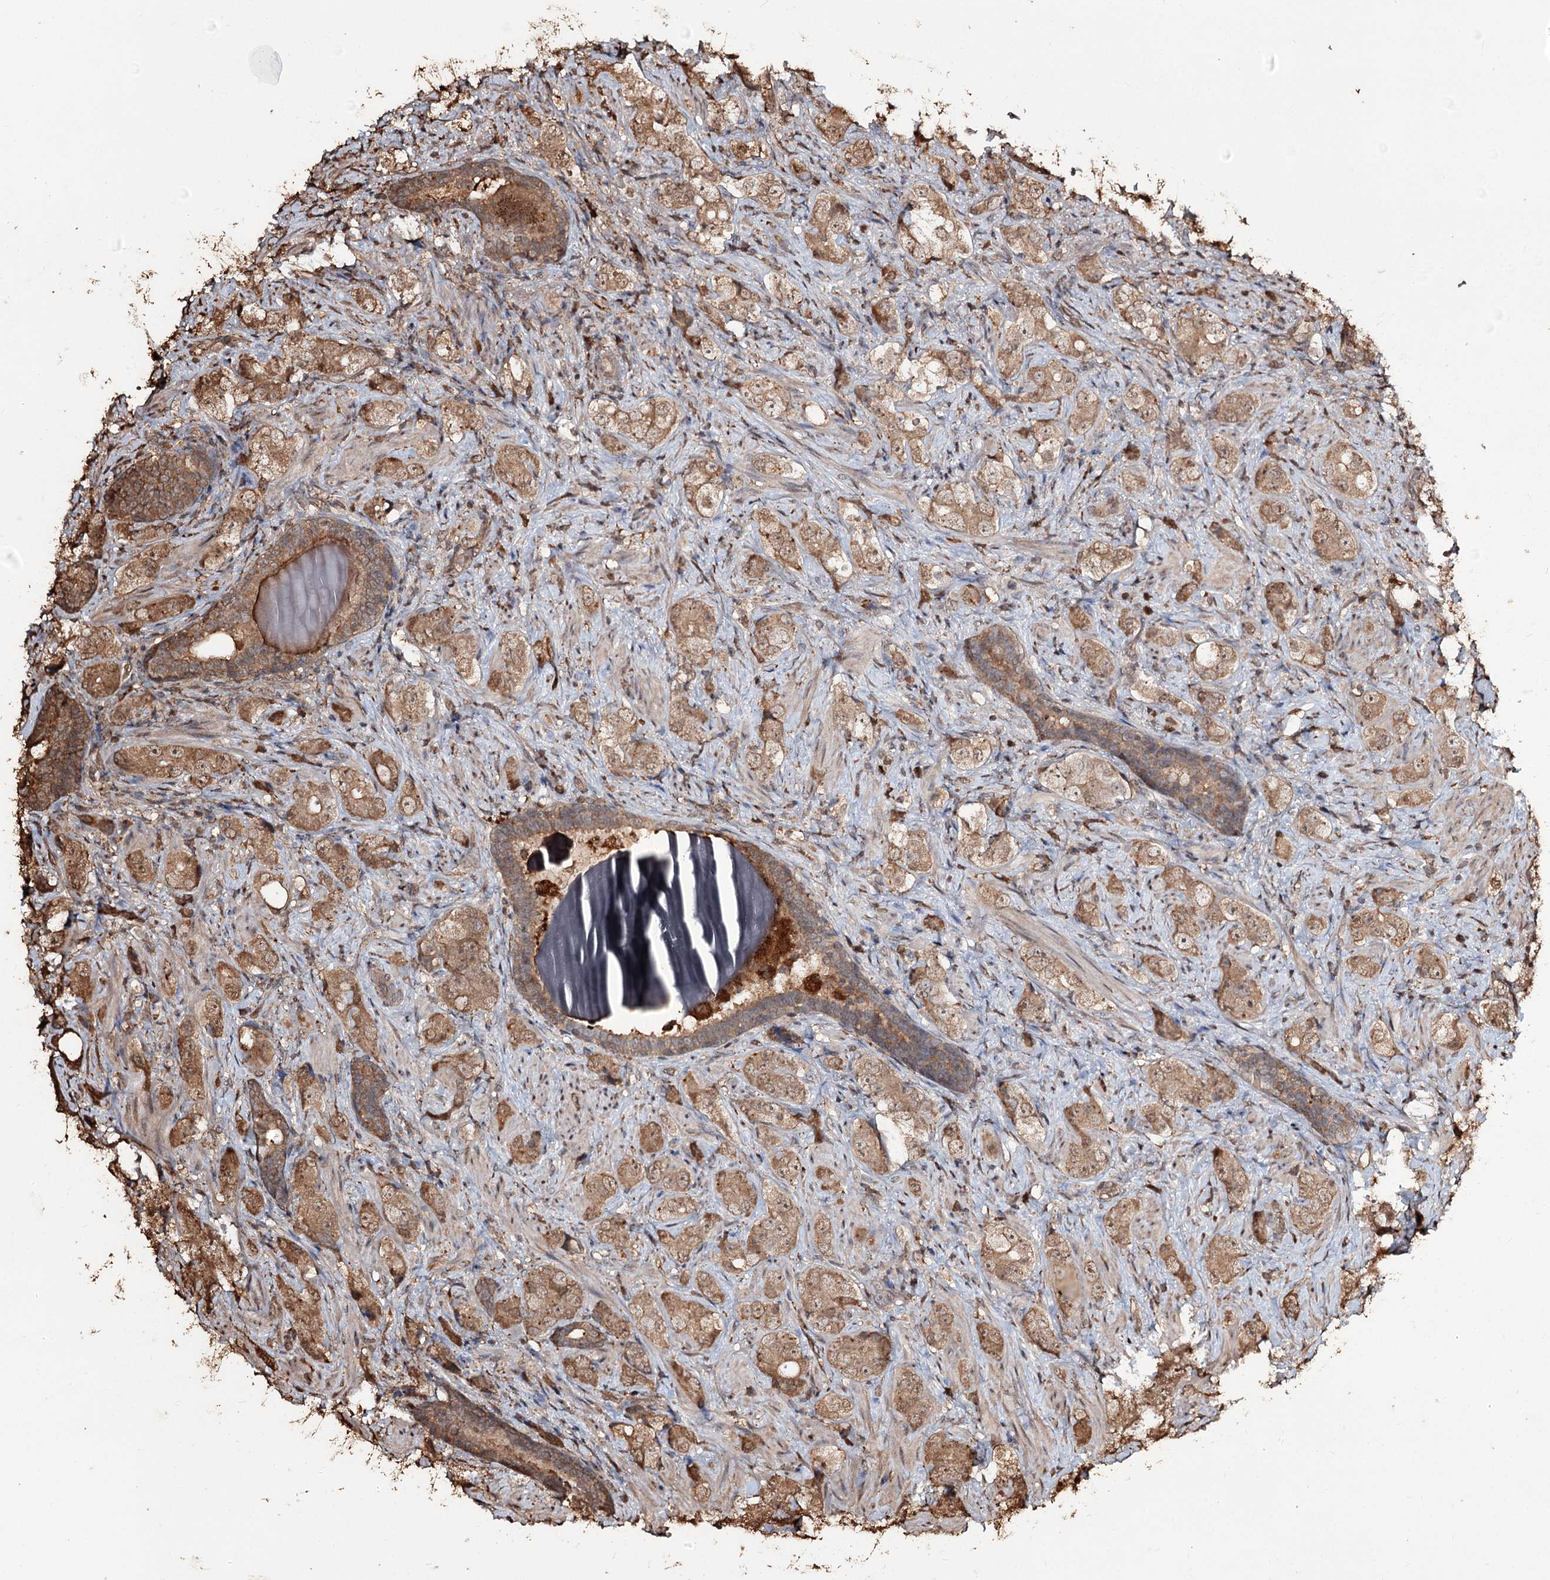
{"staining": {"intensity": "moderate", "quantity": ">75%", "location": "cytoplasmic/membranous"}, "tissue": "prostate cancer", "cell_type": "Tumor cells", "image_type": "cancer", "snomed": [{"axis": "morphology", "description": "Adenocarcinoma, High grade"}, {"axis": "topography", "description": "Prostate"}], "caption": "Human prostate high-grade adenocarcinoma stained with a protein marker demonstrates moderate staining in tumor cells.", "gene": "PLCH1", "patient": {"sex": "male", "age": 63}}